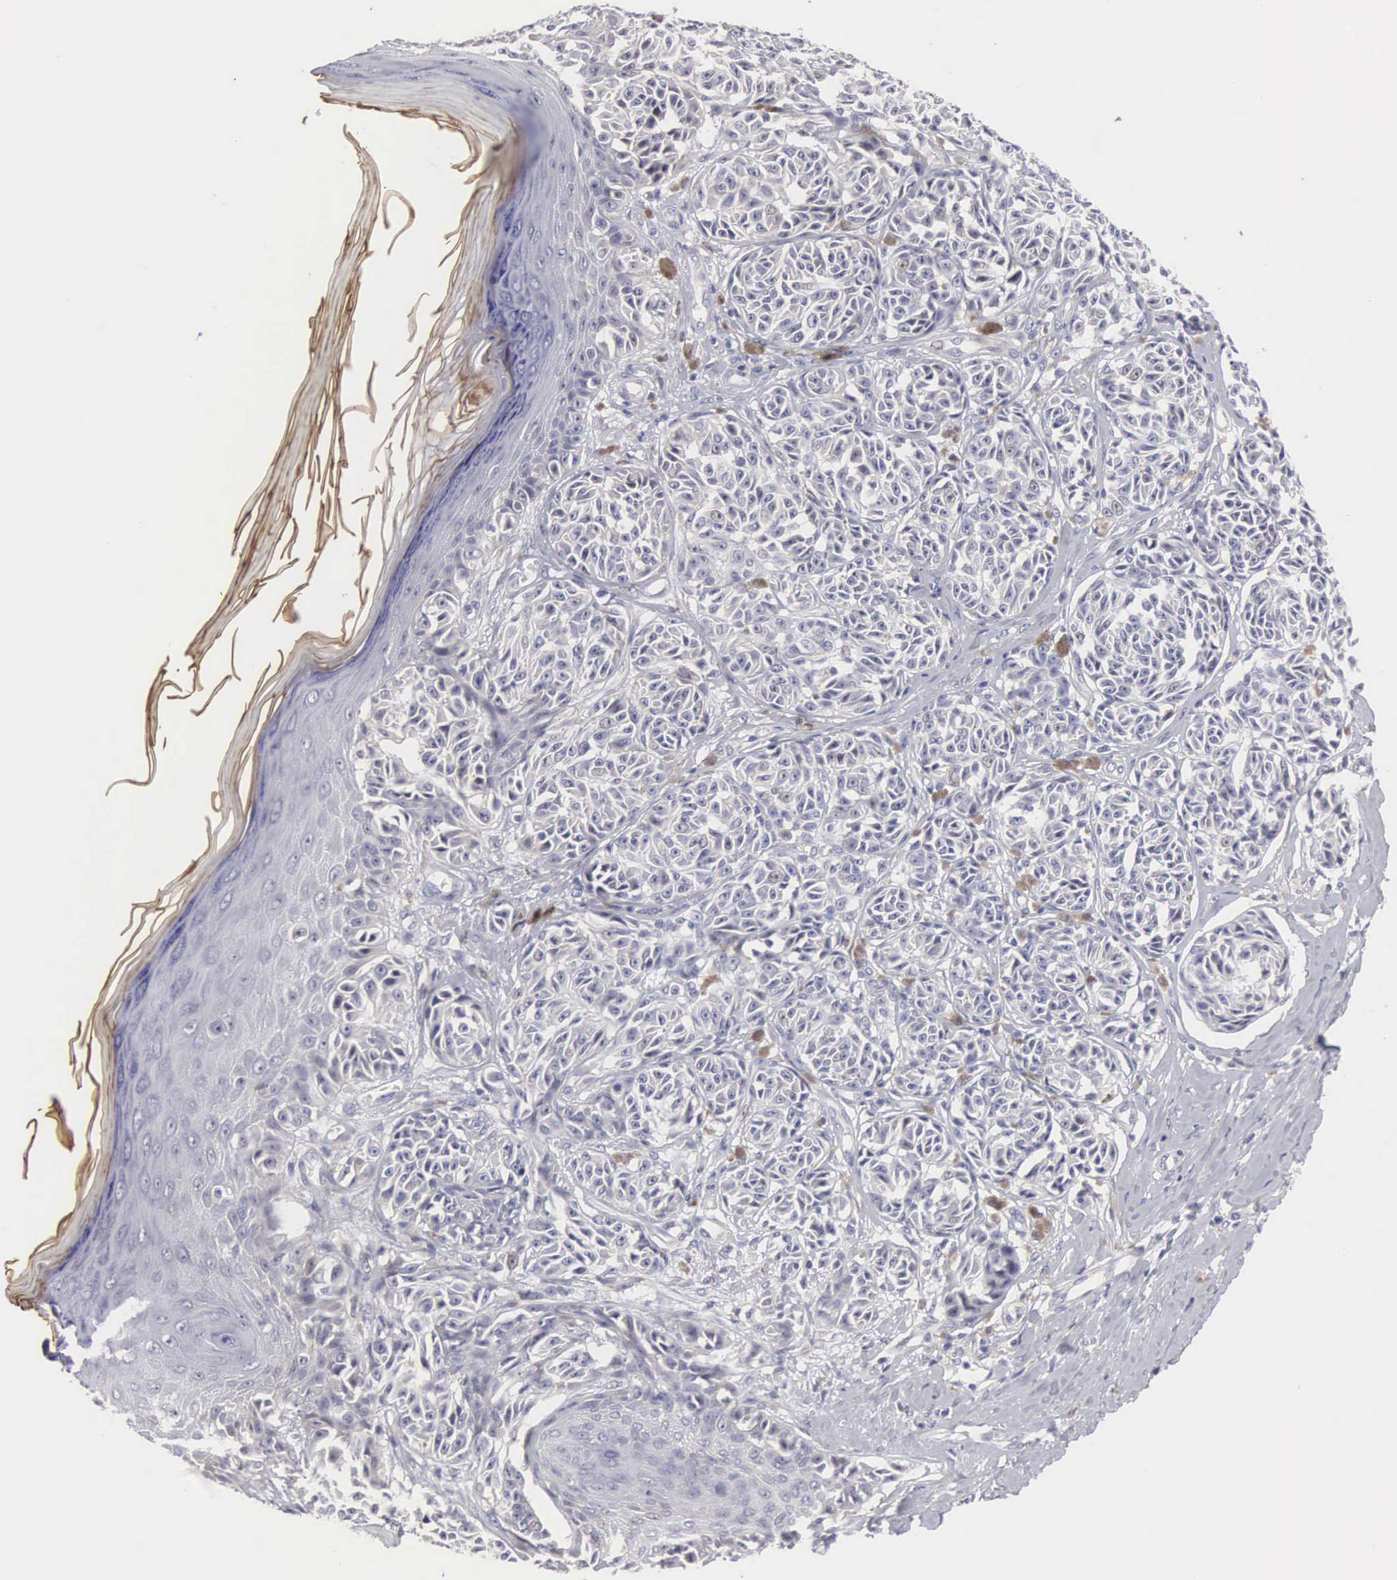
{"staining": {"intensity": "weak", "quantity": "<25%", "location": "cytoplasmic/membranous"}, "tissue": "melanoma", "cell_type": "Tumor cells", "image_type": "cancer", "snomed": [{"axis": "morphology", "description": "Malignant melanoma, NOS"}, {"axis": "topography", "description": "Skin"}], "caption": "A high-resolution micrograph shows IHC staining of malignant melanoma, which demonstrates no significant staining in tumor cells.", "gene": "ELFN2", "patient": {"sex": "male", "age": 49}}